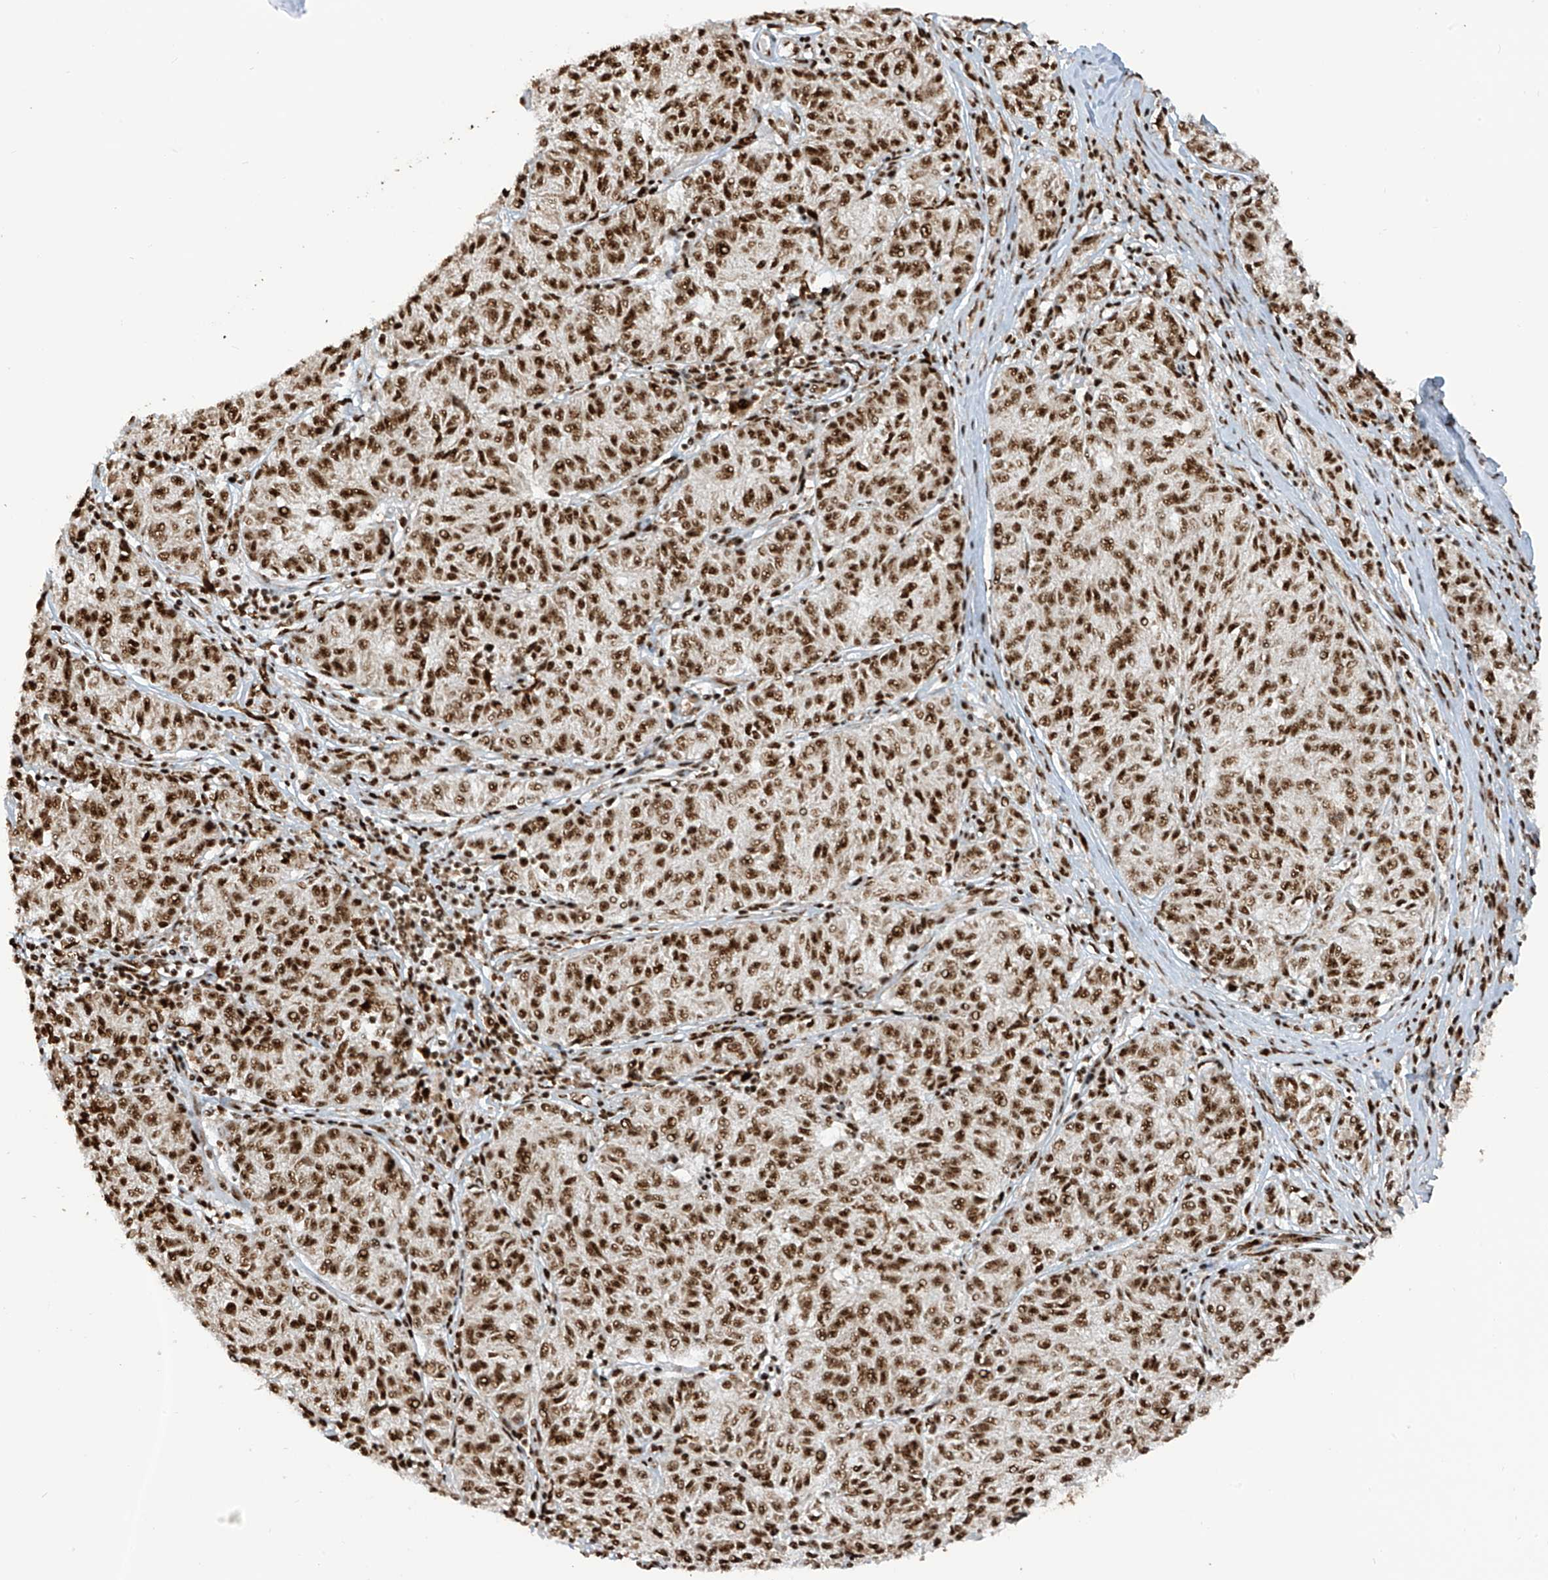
{"staining": {"intensity": "strong", "quantity": ">75%", "location": "nuclear"}, "tissue": "melanoma", "cell_type": "Tumor cells", "image_type": "cancer", "snomed": [{"axis": "morphology", "description": "Malignant melanoma, NOS"}, {"axis": "topography", "description": "Skin"}], "caption": "Immunohistochemical staining of human melanoma exhibits high levels of strong nuclear staining in about >75% of tumor cells.", "gene": "LBH", "patient": {"sex": "female", "age": 72}}